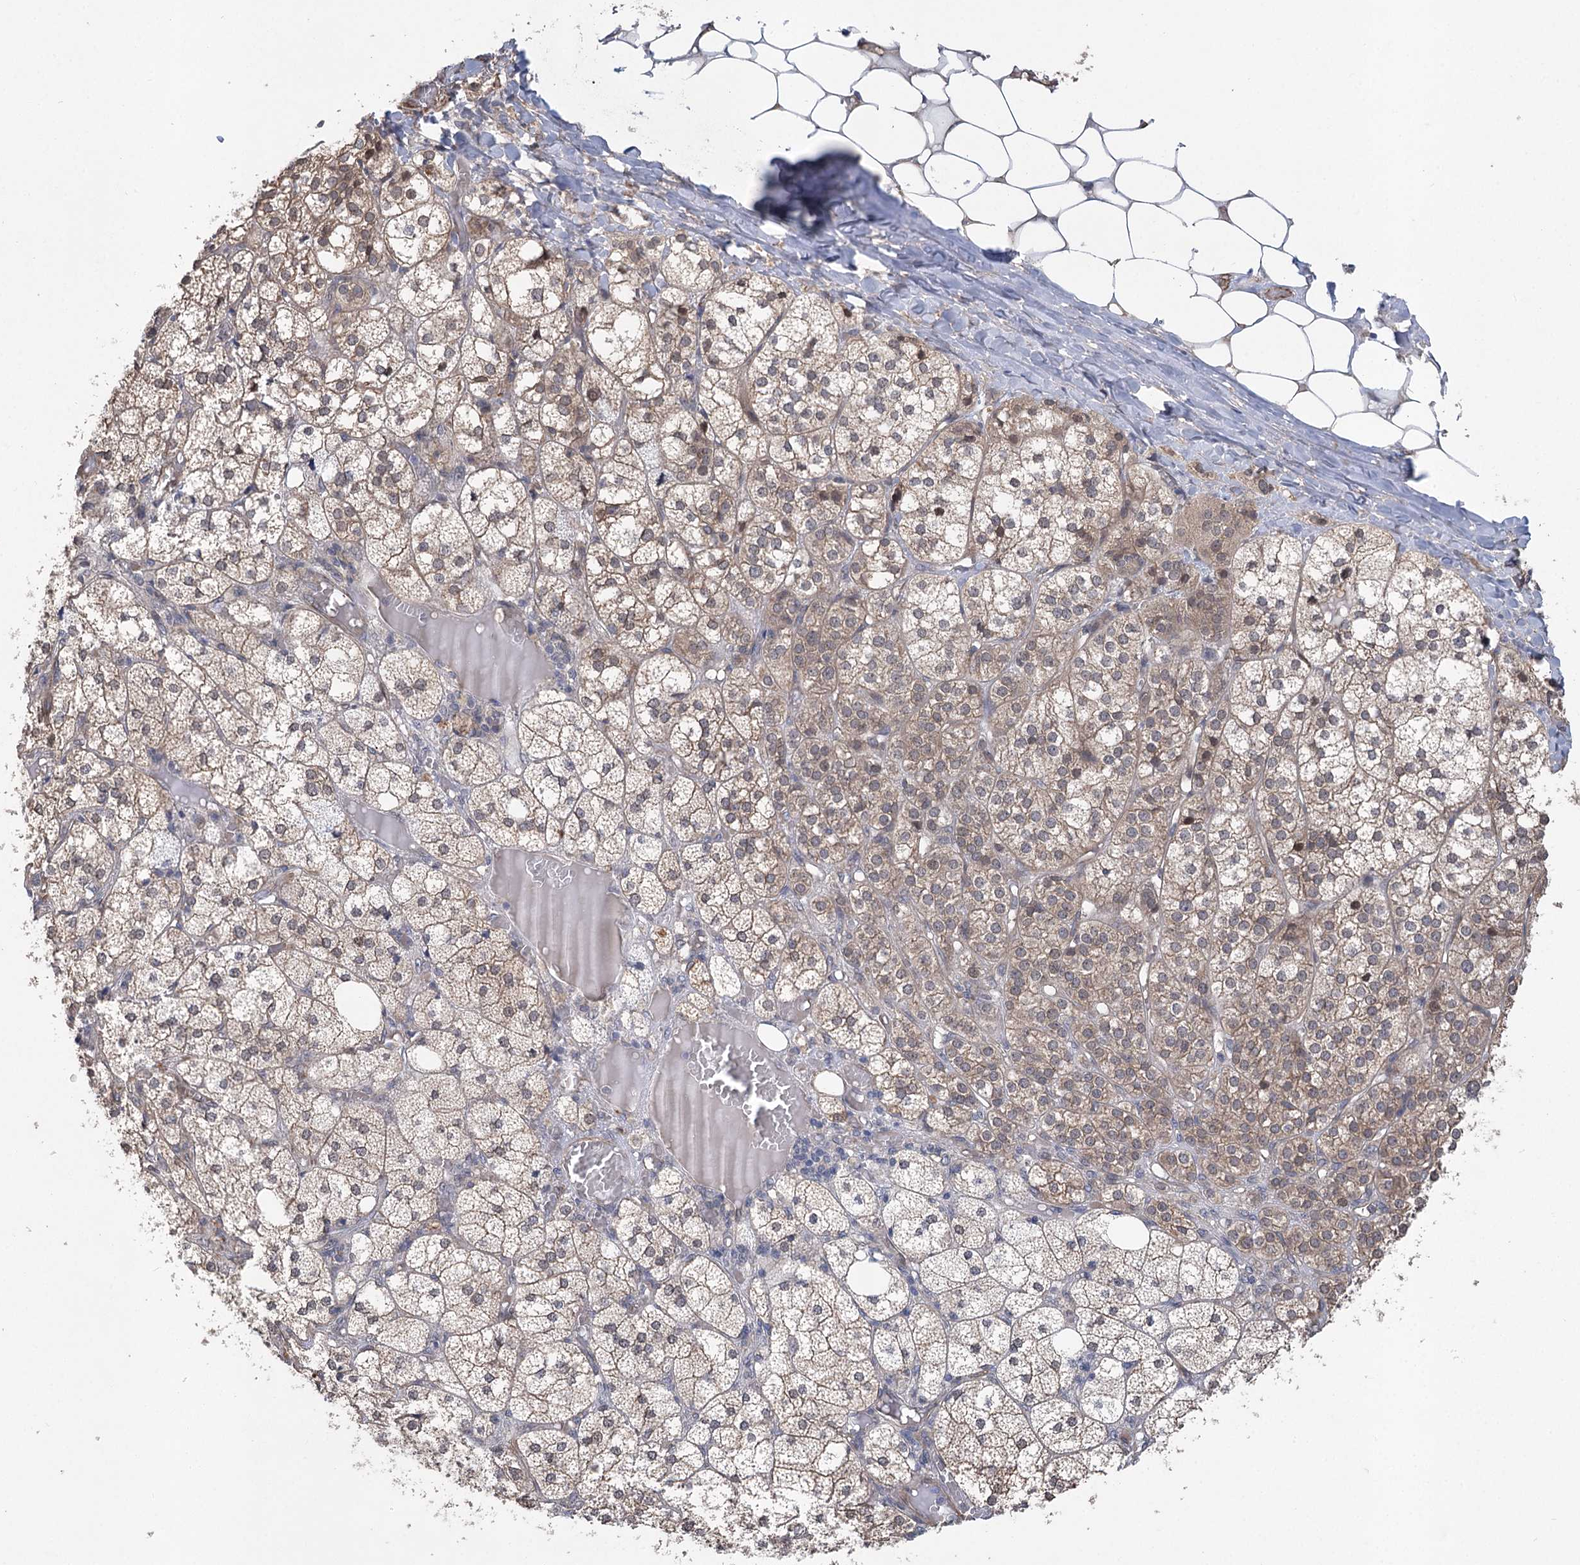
{"staining": {"intensity": "moderate", "quantity": "25%-75%", "location": "cytoplasmic/membranous"}, "tissue": "adrenal gland", "cell_type": "Glandular cells", "image_type": "normal", "snomed": [{"axis": "morphology", "description": "Normal tissue, NOS"}, {"axis": "topography", "description": "Adrenal gland"}], "caption": "Glandular cells display medium levels of moderate cytoplasmic/membranous staining in approximately 25%-75% of cells in normal adrenal gland. Nuclei are stained in blue.", "gene": "RWDD4", "patient": {"sex": "female", "age": 61}}